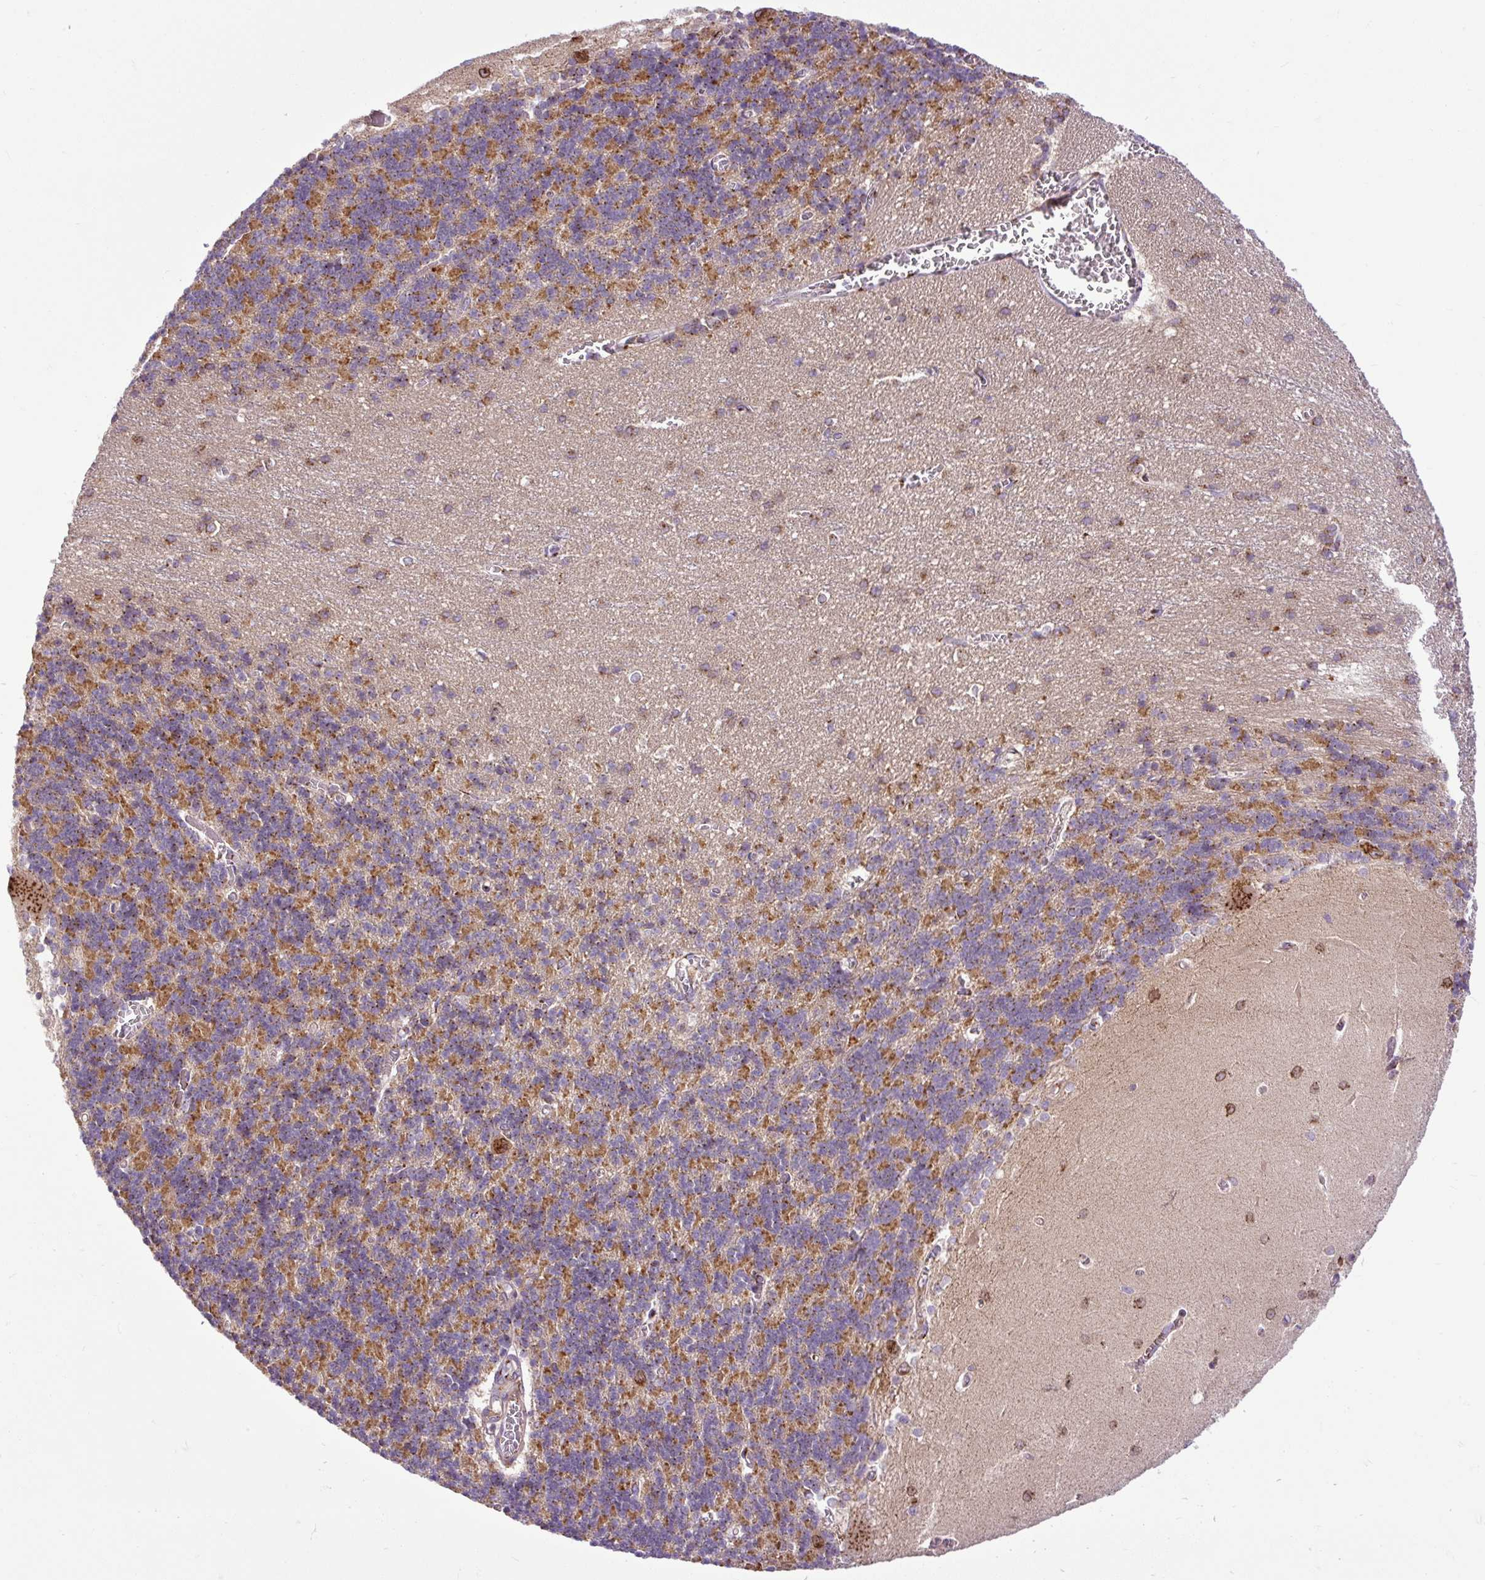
{"staining": {"intensity": "strong", "quantity": "25%-75%", "location": "cytoplasmic/membranous"}, "tissue": "cerebellum", "cell_type": "Cells in granular layer", "image_type": "normal", "snomed": [{"axis": "morphology", "description": "Normal tissue, NOS"}, {"axis": "topography", "description": "Cerebellum"}], "caption": "Strong cytoplasmic/membranous staining for a protein is seen in about 25%-75% of cells in granular layer of benign cerebellum using immunohistochemistry.", "gene": "MSMP", "patient": {"sex": "male", "age": 37}}